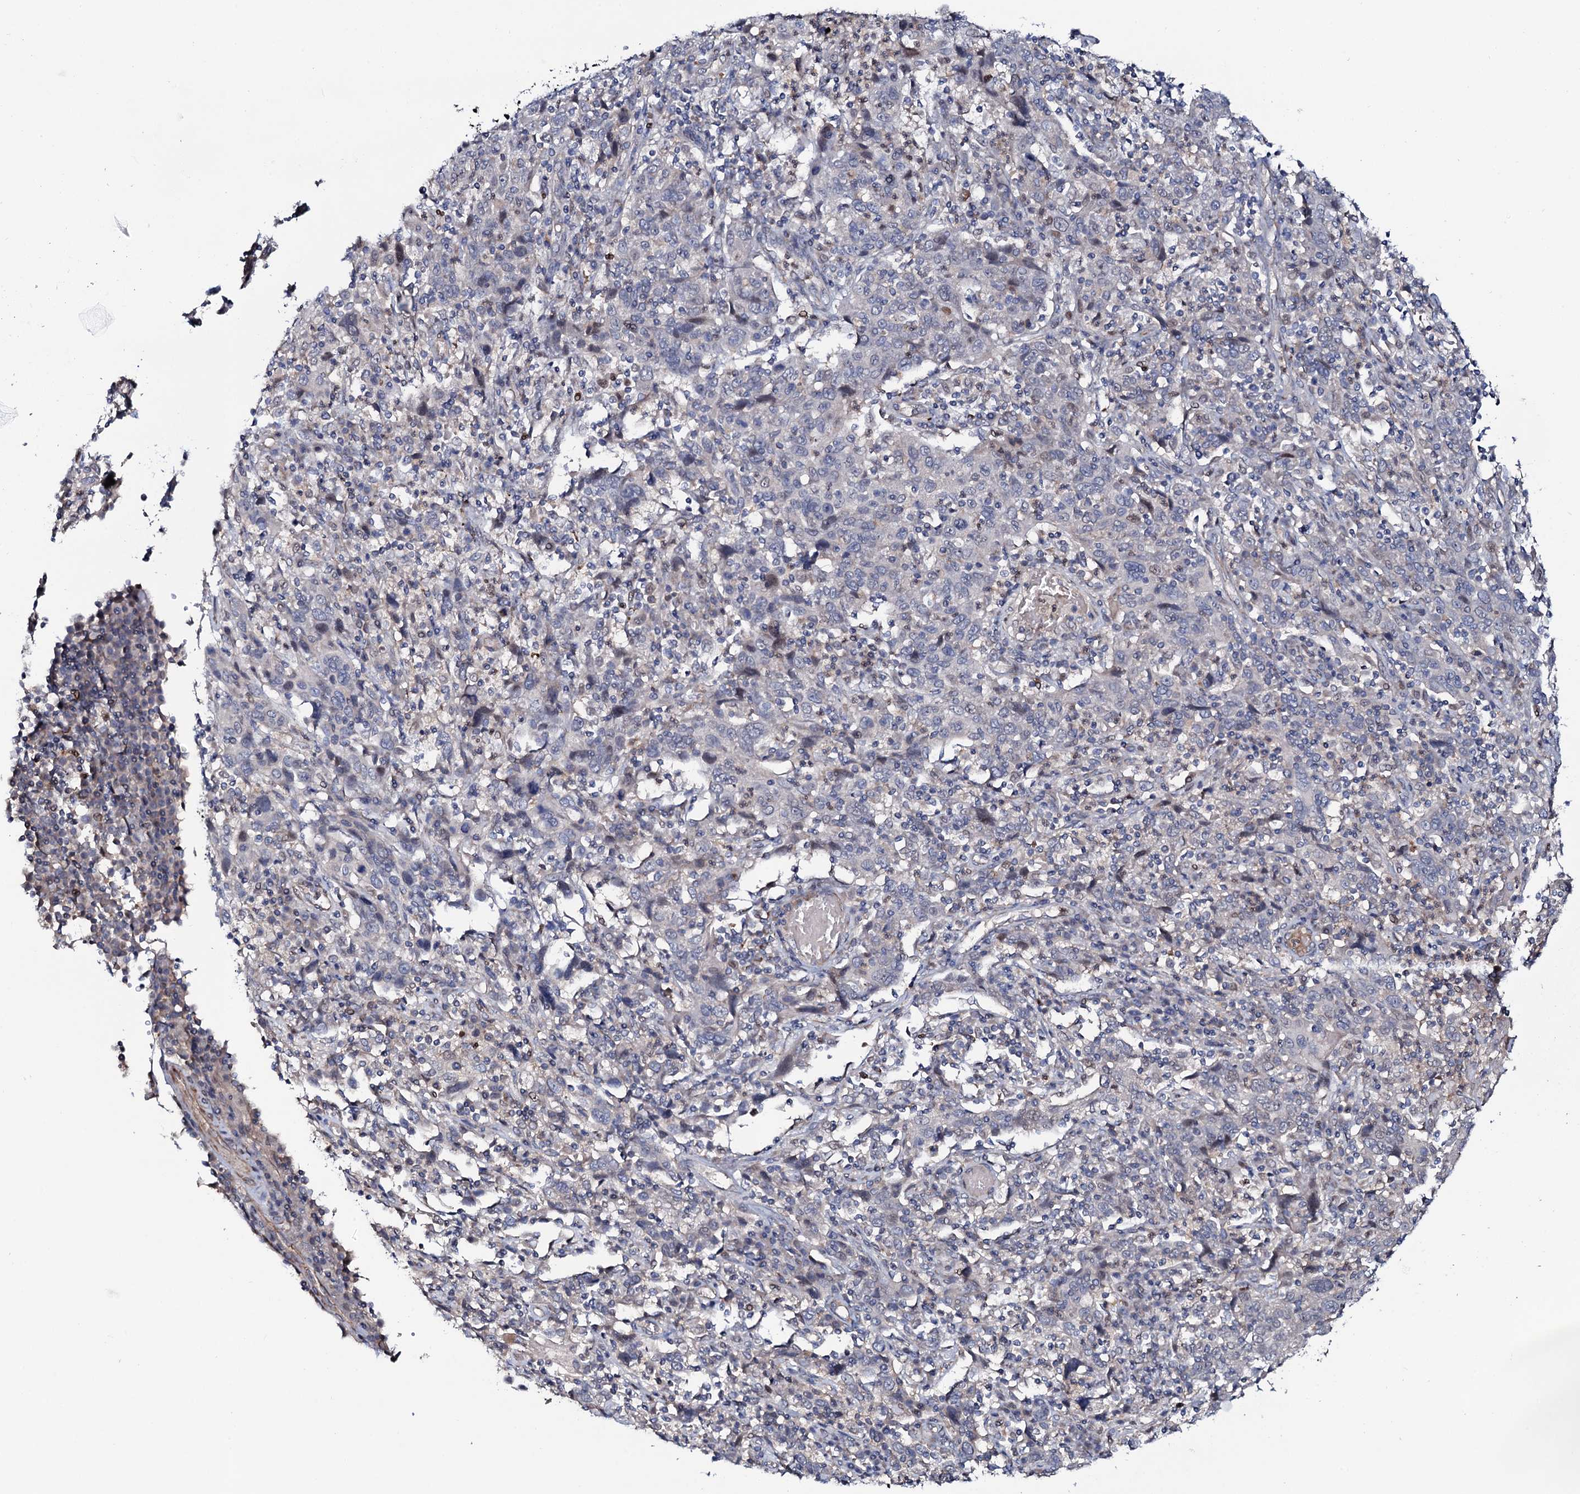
{"staining": {"intensity": "negative", "quantity": "none", "location": "none"}, "tissue": "cervical cancer", "cell_type": "Tumor cells", "image_type": "cancer", "snomed": [{"axis": "morphology", "description": "Squamous cell carcinoma, NOS"}, {"axis": "topography", "description": "Cervix"}], "caption": "Histopathology image shows no significant protein staining in tumor cells of cervical cancer. The staining is performed using DAB (3,3'-diaminobenzidine) brown chromogen with nuclei counter-stained in using hematoxylin.", "gene": "PPP1R3D", "patient": {"sex": "female", "age": 46}}